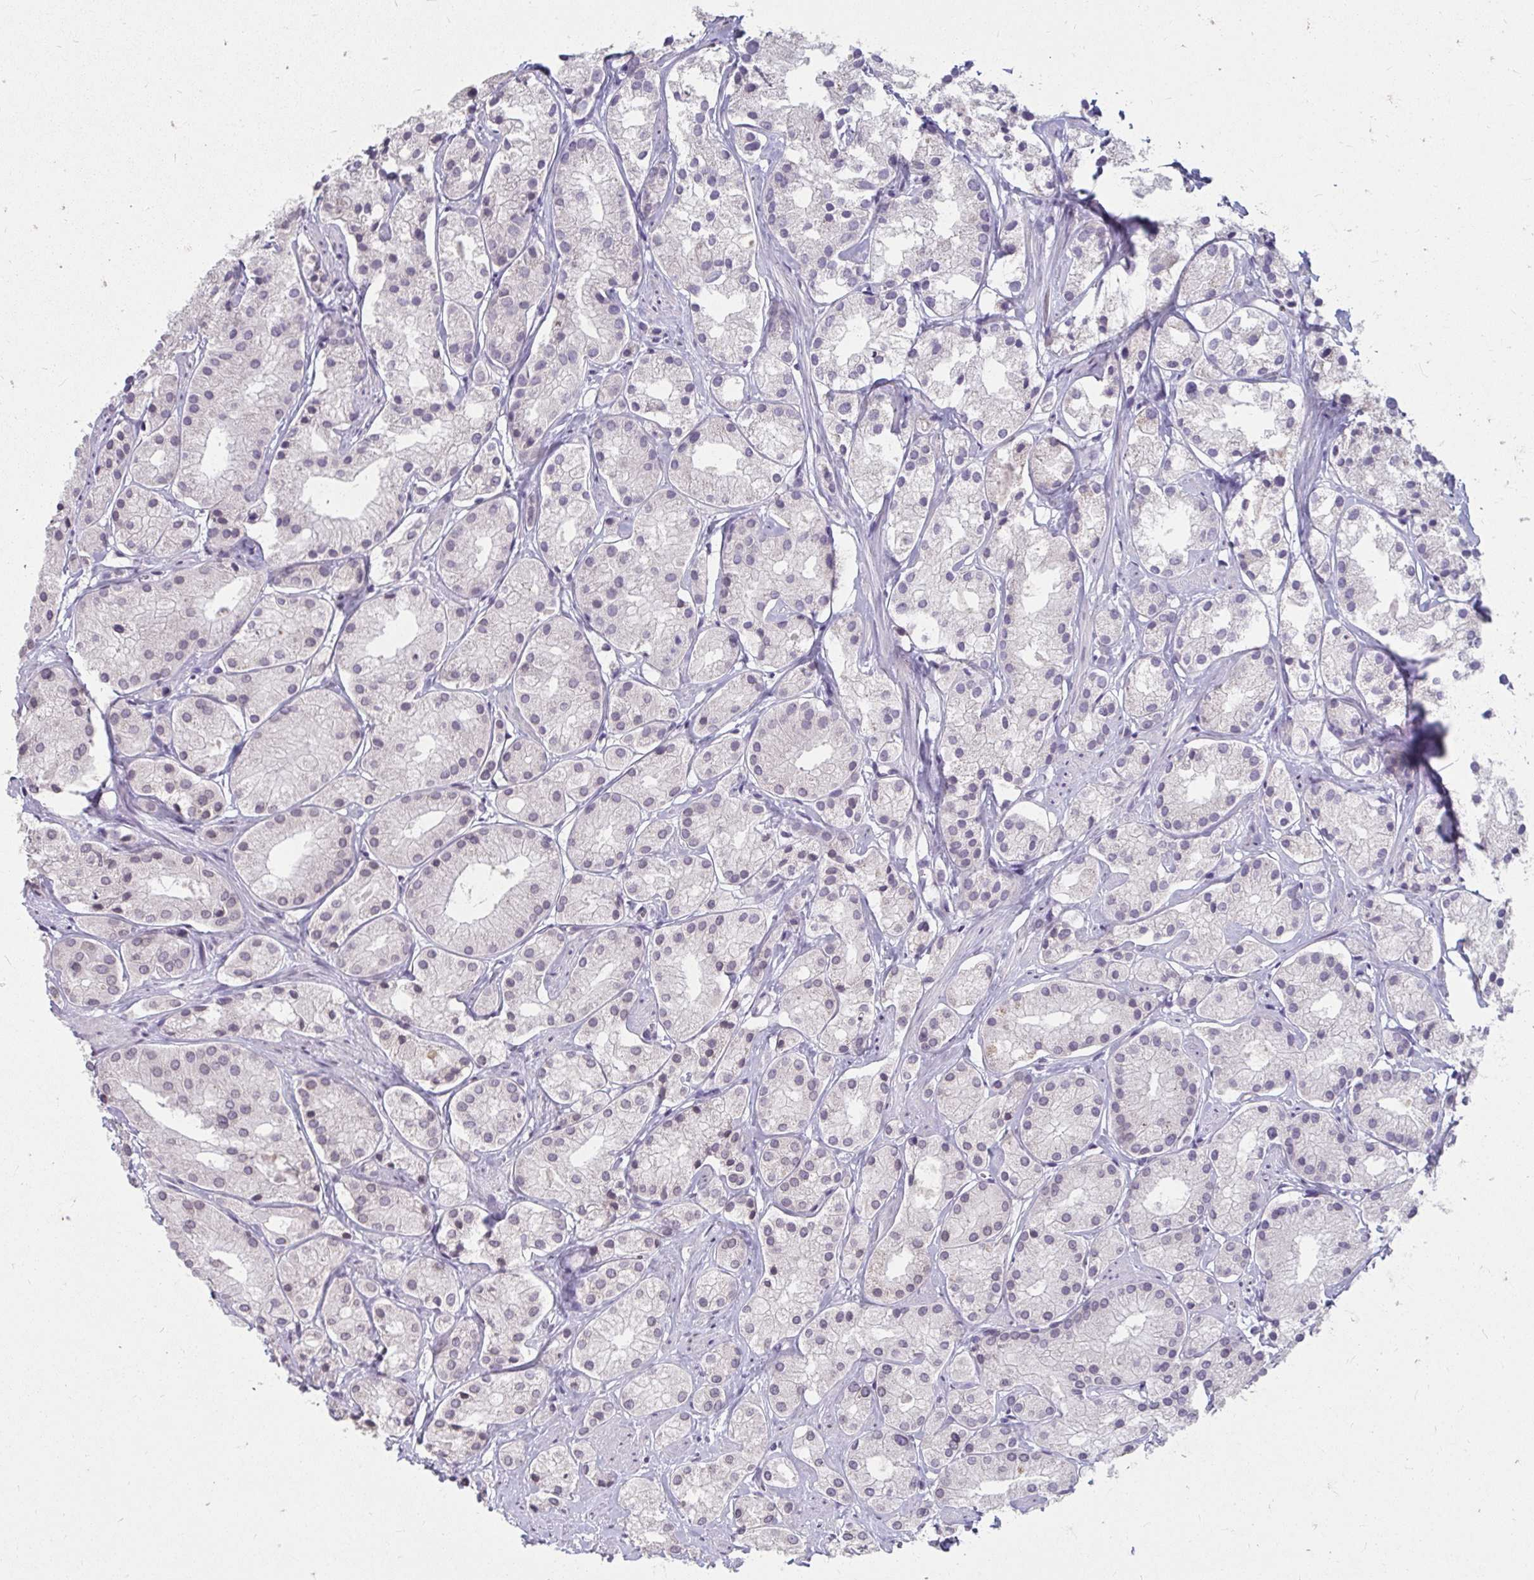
{"staining": {"intensity": "moderate", "quantity": "25%-75%", "location": "nuclear"}, "tissue": "prostate cancer", "cell_type": "Tumor cells", "image_type": "cancer", "snomed": [{"axis": "morphology", "description": "Adenocarcinoma, Low grade"}, {"axis": "topography", "description": "Prostate"}], "caption": "This histopathology image shows immunohistochemistry staining of low-grade adenocarcinoma (prostate), with medium moderate nuclear expression in about 25%-75% of tumor cells.", "gene": "NUP133", "patient": {"sex": "male", "age": 69}}